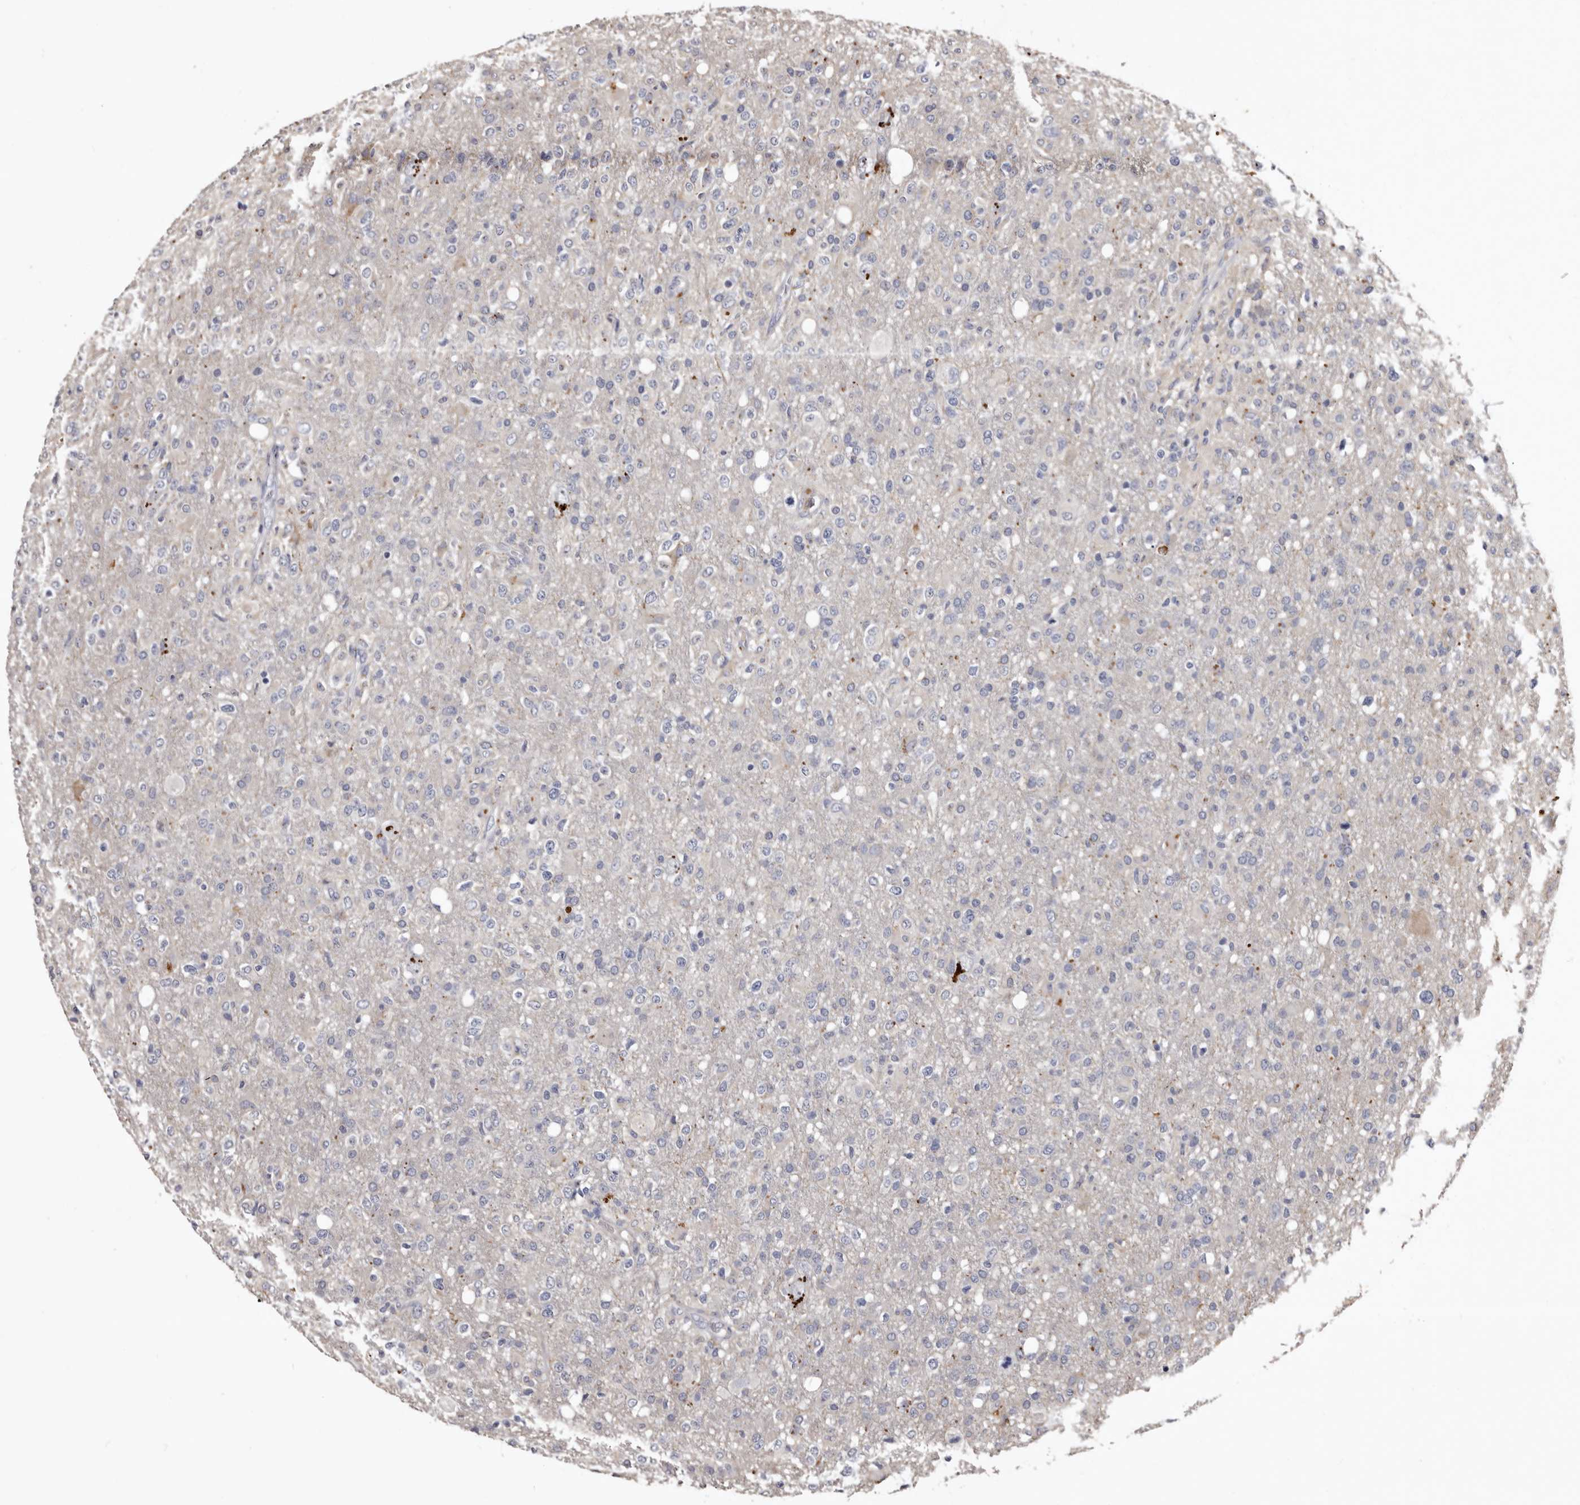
{"staining": {"intensity": "negative", "quantity": "none", "location": "none"}, "tissue": "glioma", "cell_type": "Tumor cells", "image_type": "cancer", "snomed": [{"axis": "morphology", "description": "Glioma, malignant, High grade"}, {"axis": "topography", "description": "Brain"}], "caption": "Immunohistochemical staining of human glioma demonstrates no significant staining in tumor cells.", "gene": "SLC10A4", "patient": {"sex": "female", "age": 57}}